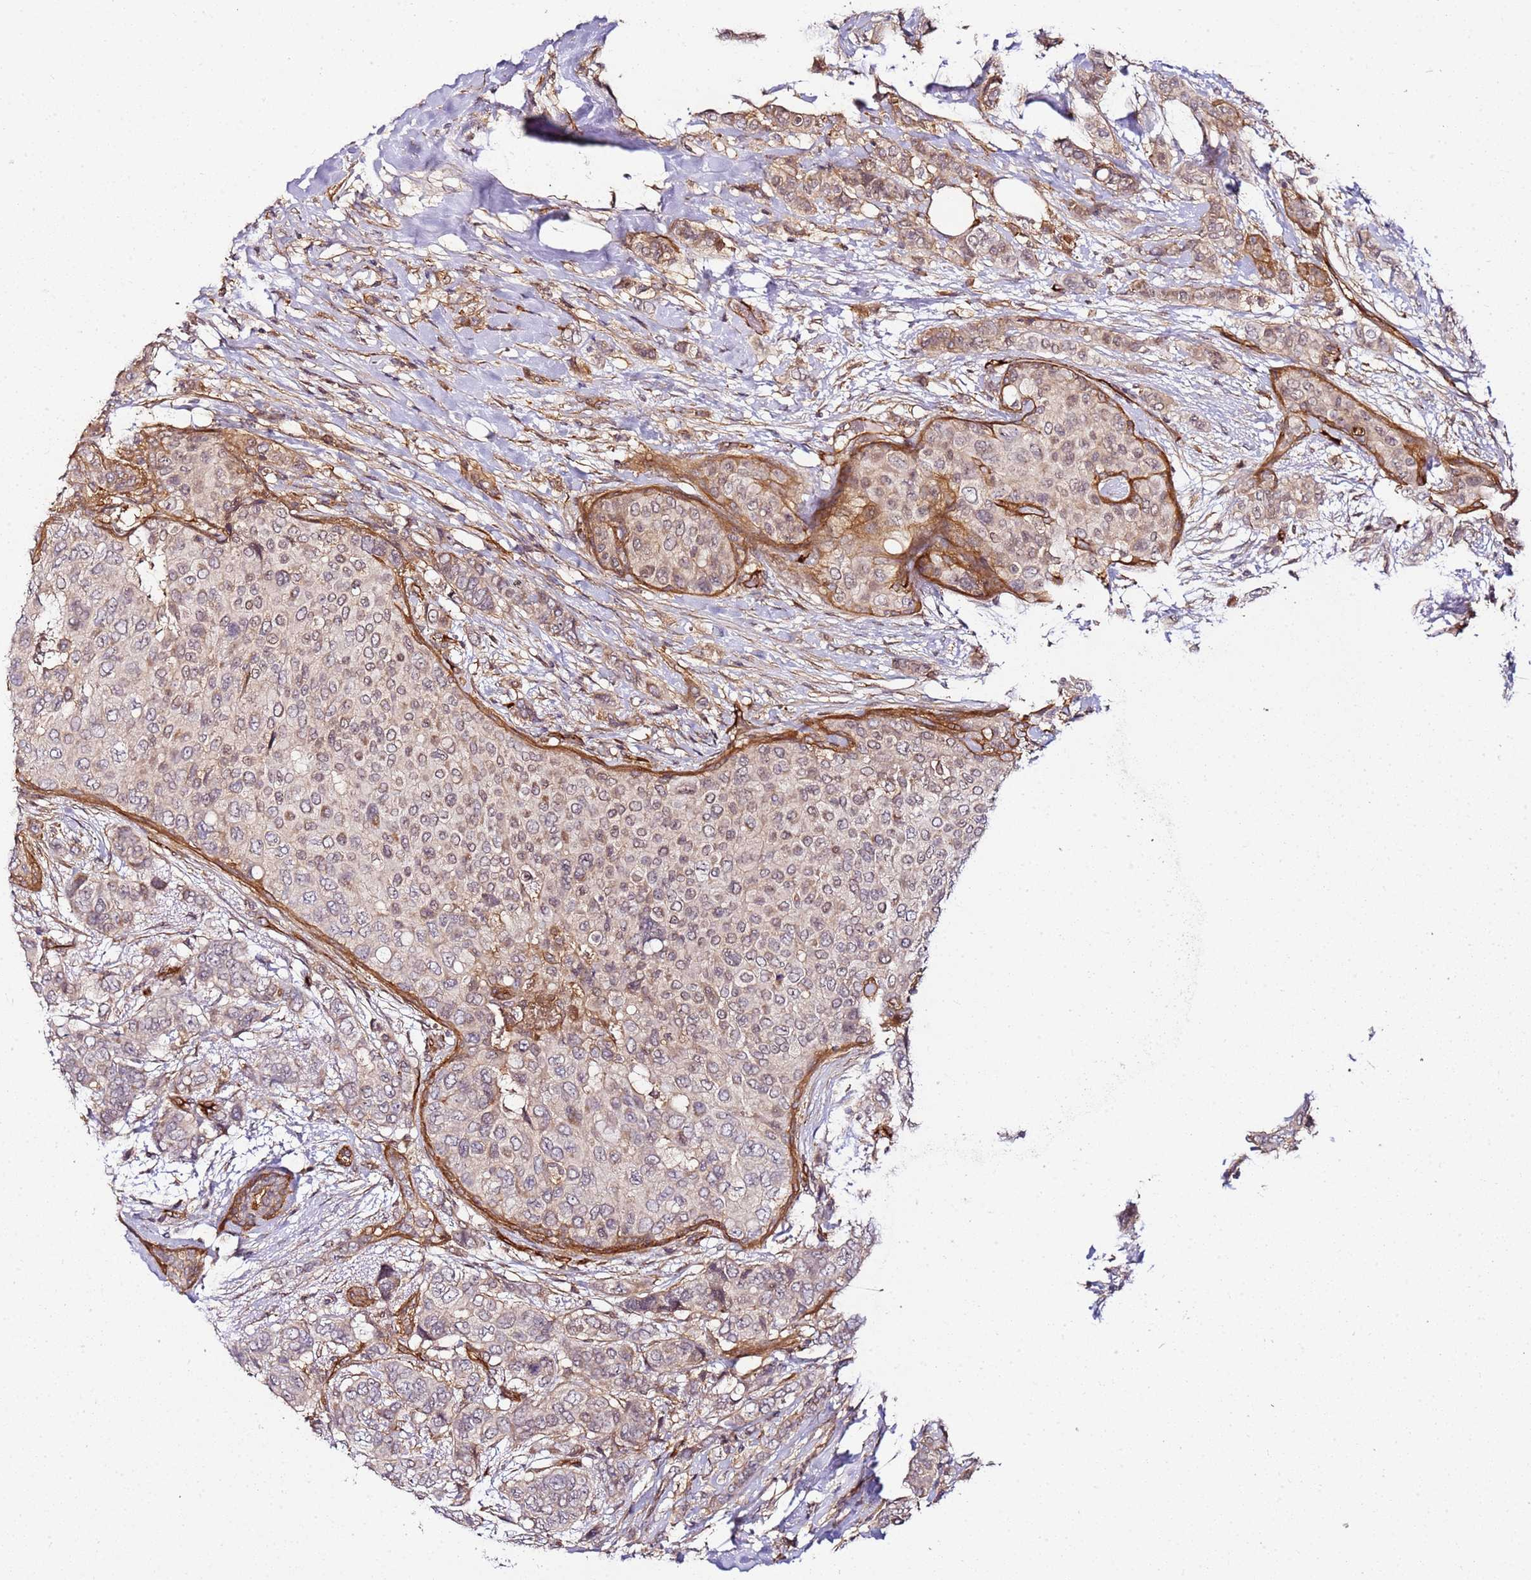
{"staining": {"intensity": "weak", "quantity": "25%-75%", "location": "cytoplasmic/membranous,nuclear"}, "tissue": "breast cancer", "cell_type": "Tumor cells", "image_type": "cancer", "snomed": [{"axis": "morphology", "description": "Lobular carcinoma"}, {"axis": "topography", "description": "Breast"}], "caption": "Immunohistochemistry (DAB (3,3'-diaminobenzidine)) staining of lobular carcinoma (breast) exhibits weak cytoplasmic/membranous and nuclear protein staining in approximately 25%-75% of tumor cells.", "gene": "CCNYL1", "patient": {"sex": "female", "age": 51}}